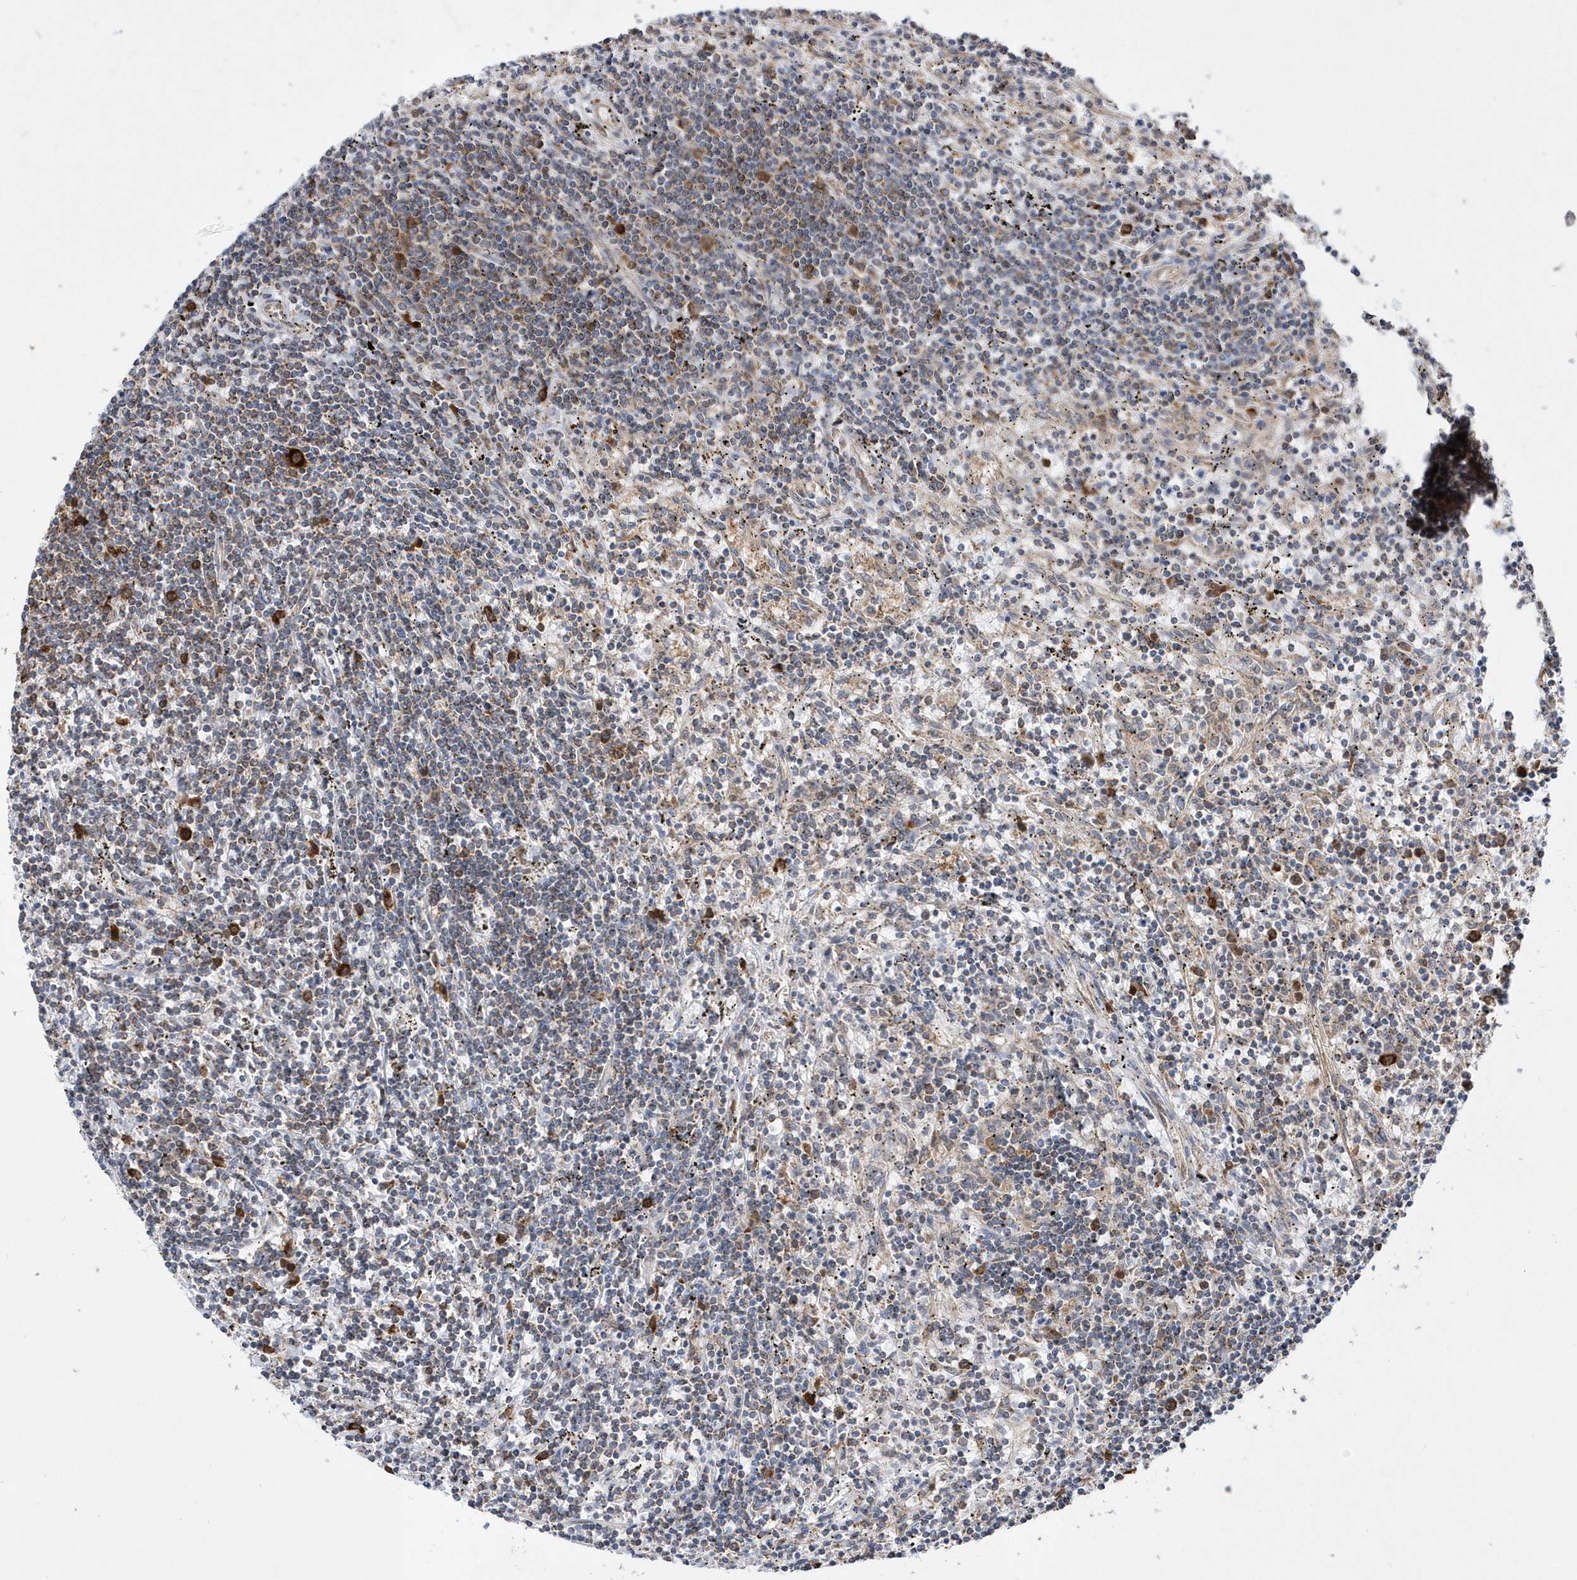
{"staining": {"intensity": "negative", "quantity": "none", "location": "none"}, "tissue": "lymphoma", "cell_type": "Tumor cells", "image_type": "cancer", "snomed": [{"axis": "morphology", "description": "Malignant lymphoma, non-Hodgkin's type, Low grade"}, {"axis": "topography", "description": "Spleen"}], "caption": "This is an immunohistochemistry (IHC) image of low-grade malignant lymphoma, non-Hodgkin's type. There is no positivity in tumor cells.", "gene": "JKAMP", "patient": {"sex": "male", "age": 76}}